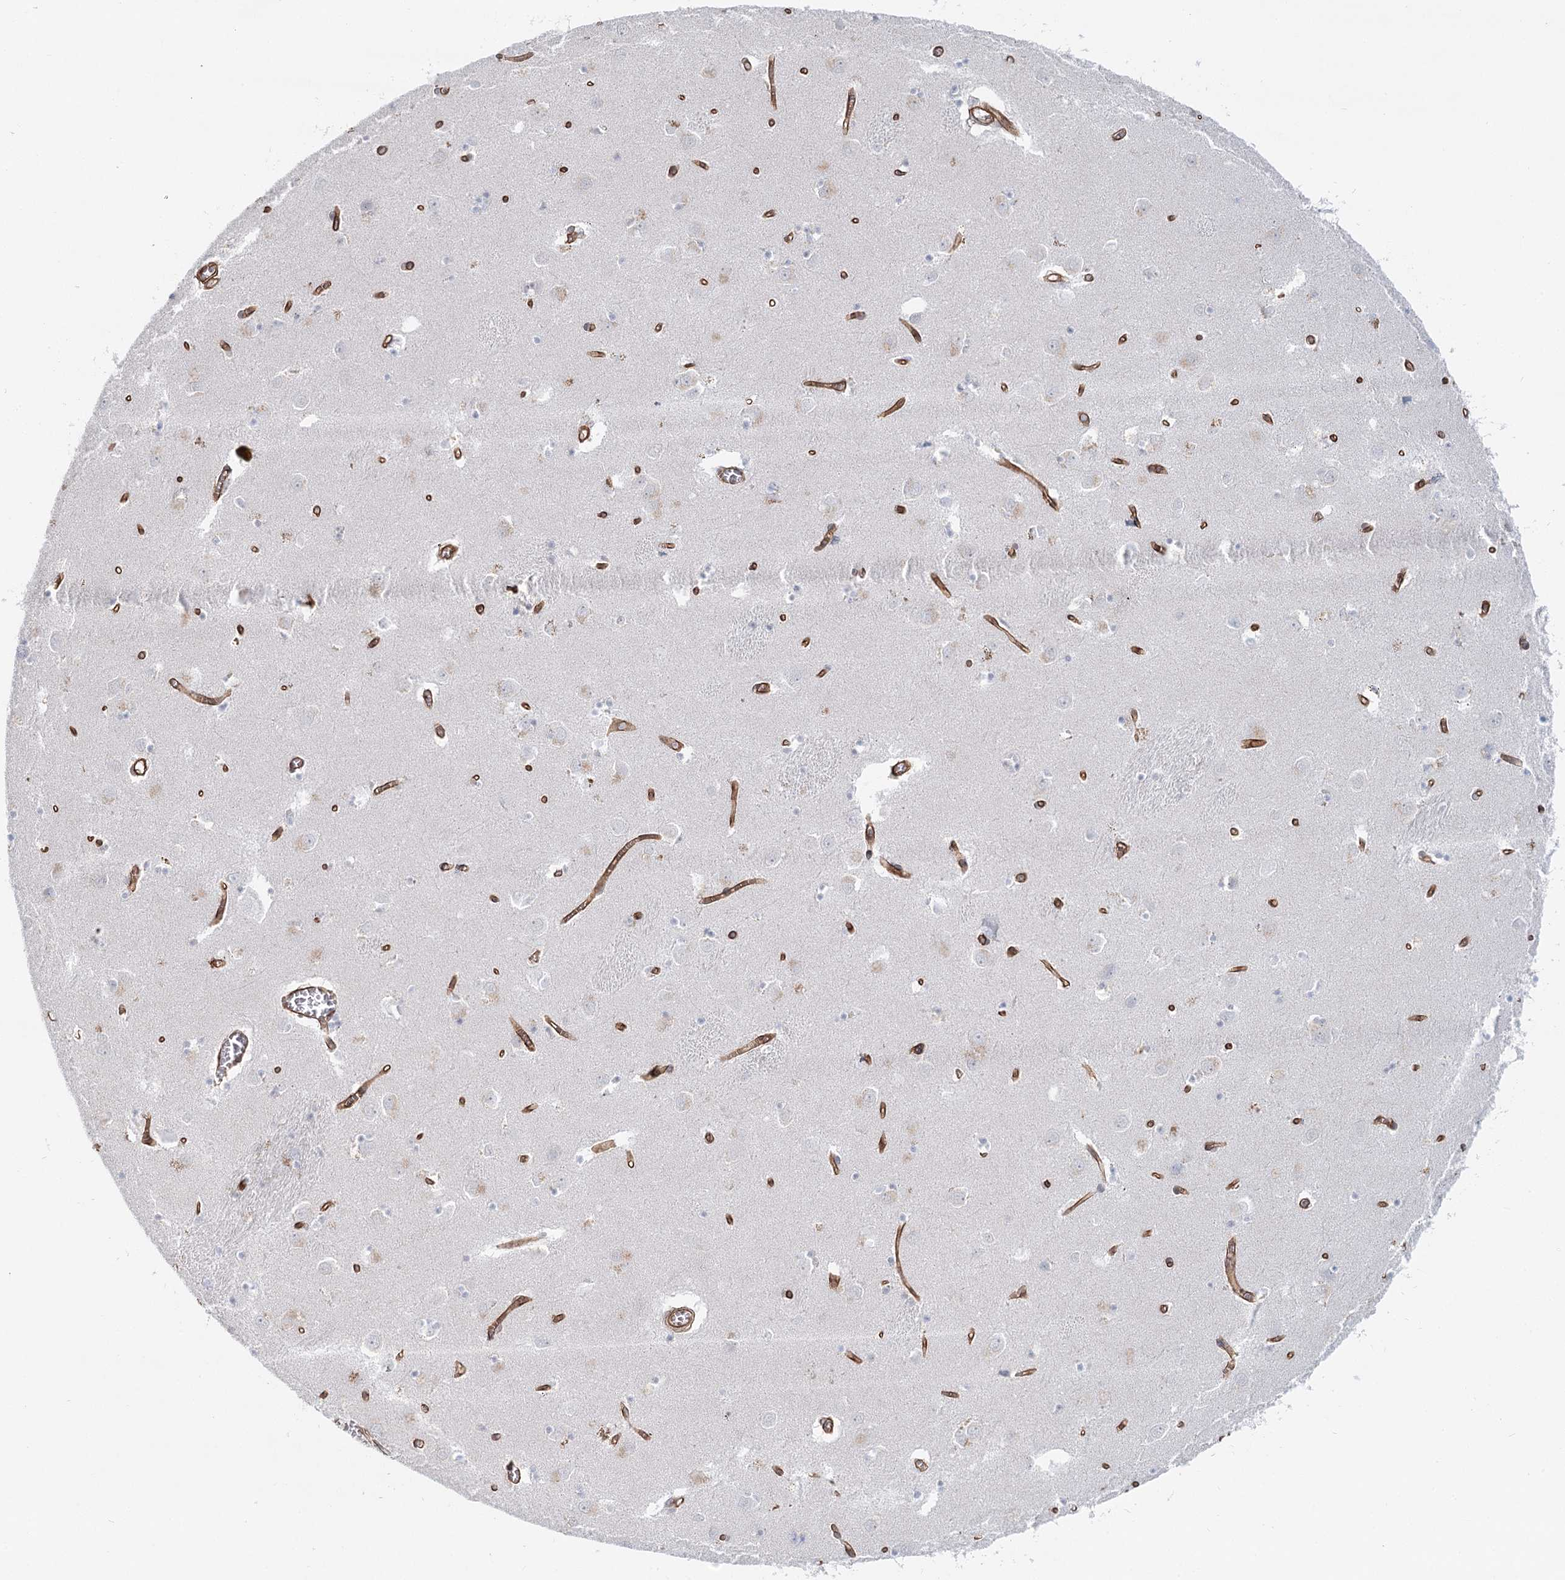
{"staining": {"intensity": "negative", "quantity": "none", "location": "none"}, "tissue": "caudate", "cell_type": "Glial cells", "image_type": "normal", "snomed": [{"axis": "morphology", "description": "Normal tissue, NOS"}, {"axis": "topography", "description": "Lateral ventricle wall"}], "caption": "DAB immunohistochemical staining of unremarkable human caudate reveals no significant staining in glial cells. Nuclei are stained in blue.", "gene": "ZFYVE28", "patient": {"sex": "male", "age": 70}}